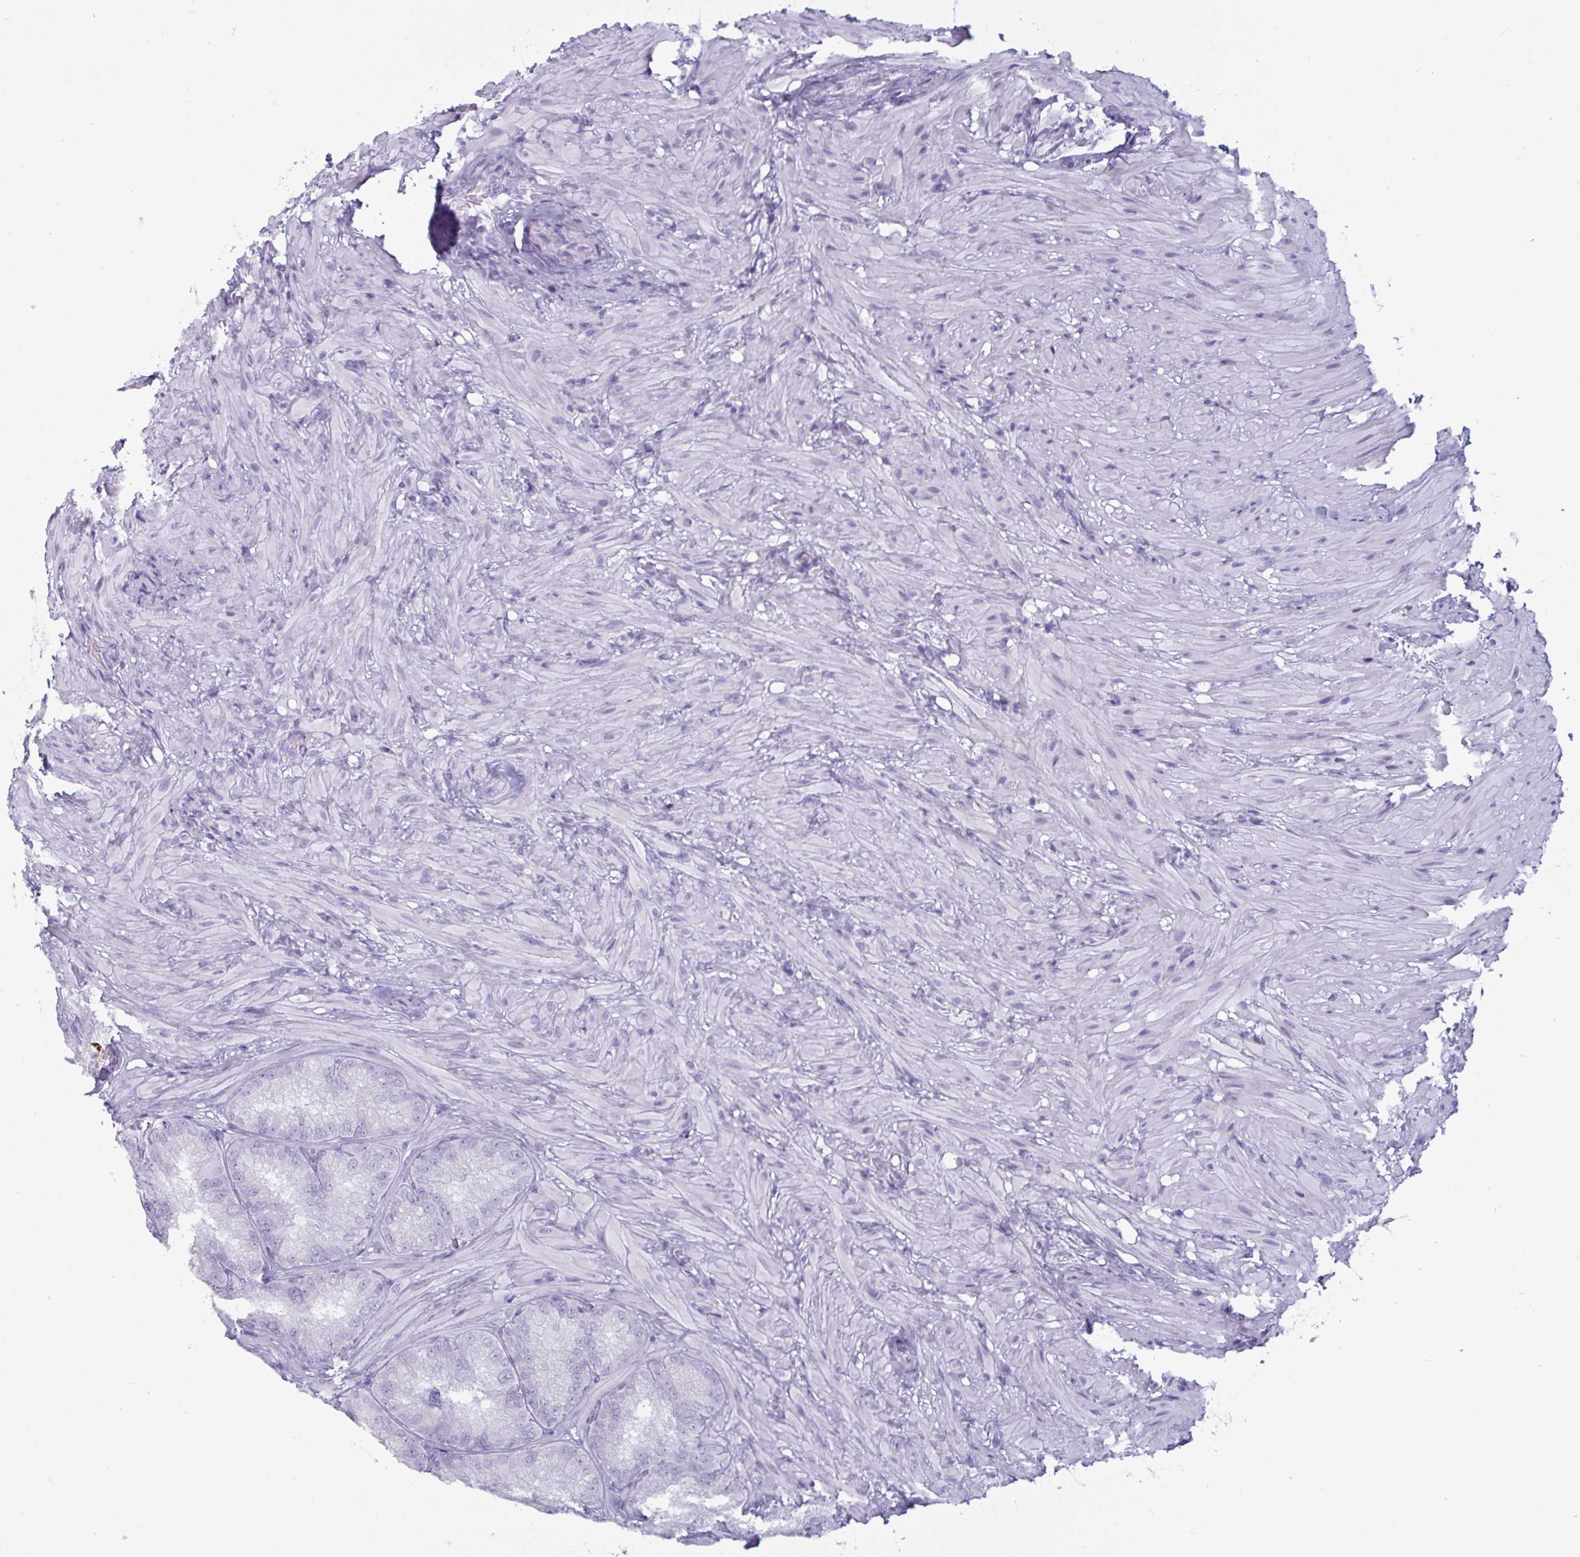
{"staining": {"intensity": "negative", "quantity": "none", "location": "none"}, "tissue": "seminal vesicle", "cell_type": "Glandular cells", "image_type": "normal", "snomed": [{"axis": "morphology", "description": "Normal tissue, NOS"}, {"axis": "topography", "description": "Seminal veicle"}], "caption": "An immunohistochemistry (IHC) image of benign seminal vesicle is shown. There is no staining in glandular cells of seminal vesicle. (DAB immunohistochemistry with hematoxylin counter stain).", "gene": "BBS10", "patient": {"sex": "male", "age": 47}}